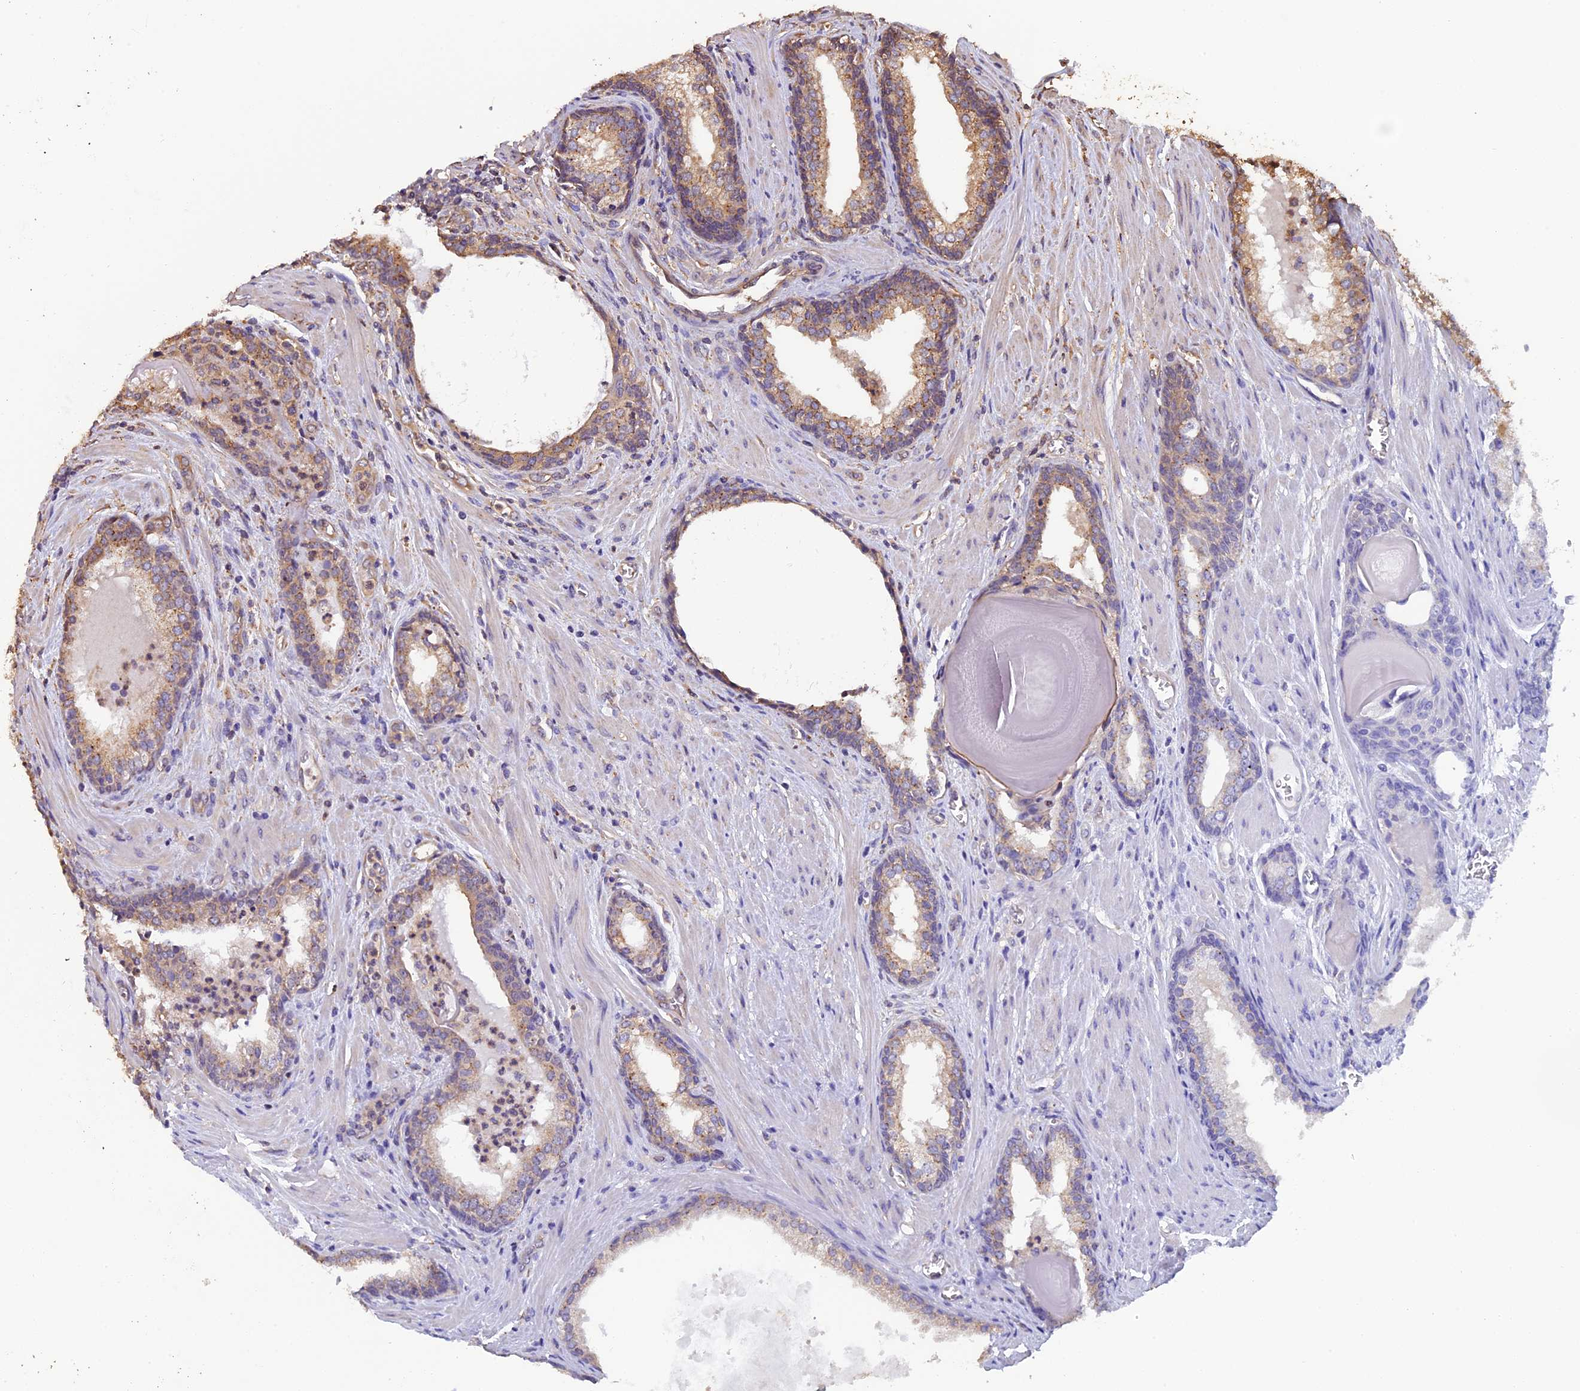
{"staining": {"intensity": "moderate", "quantity": "<25%", "location": "cytoplasmic/membranous"}, "tissue": "prostate cancer", "cell_type": "Tumor cells", "image_type": "cancer", "snomed": [{"axis": "morphology", "description": "Adenocarcinoma, Low grade"}, {"axis": "topography", "description": "Prostate"}], "caption": "Low-grade adenocarcinoma (prostate) stained for a protein demonstrates moderate cytoplasmic/membranous positivity in tumor cells.", "gene": "CHMP2A", "patient": {"sex": "male", "age": 54}}